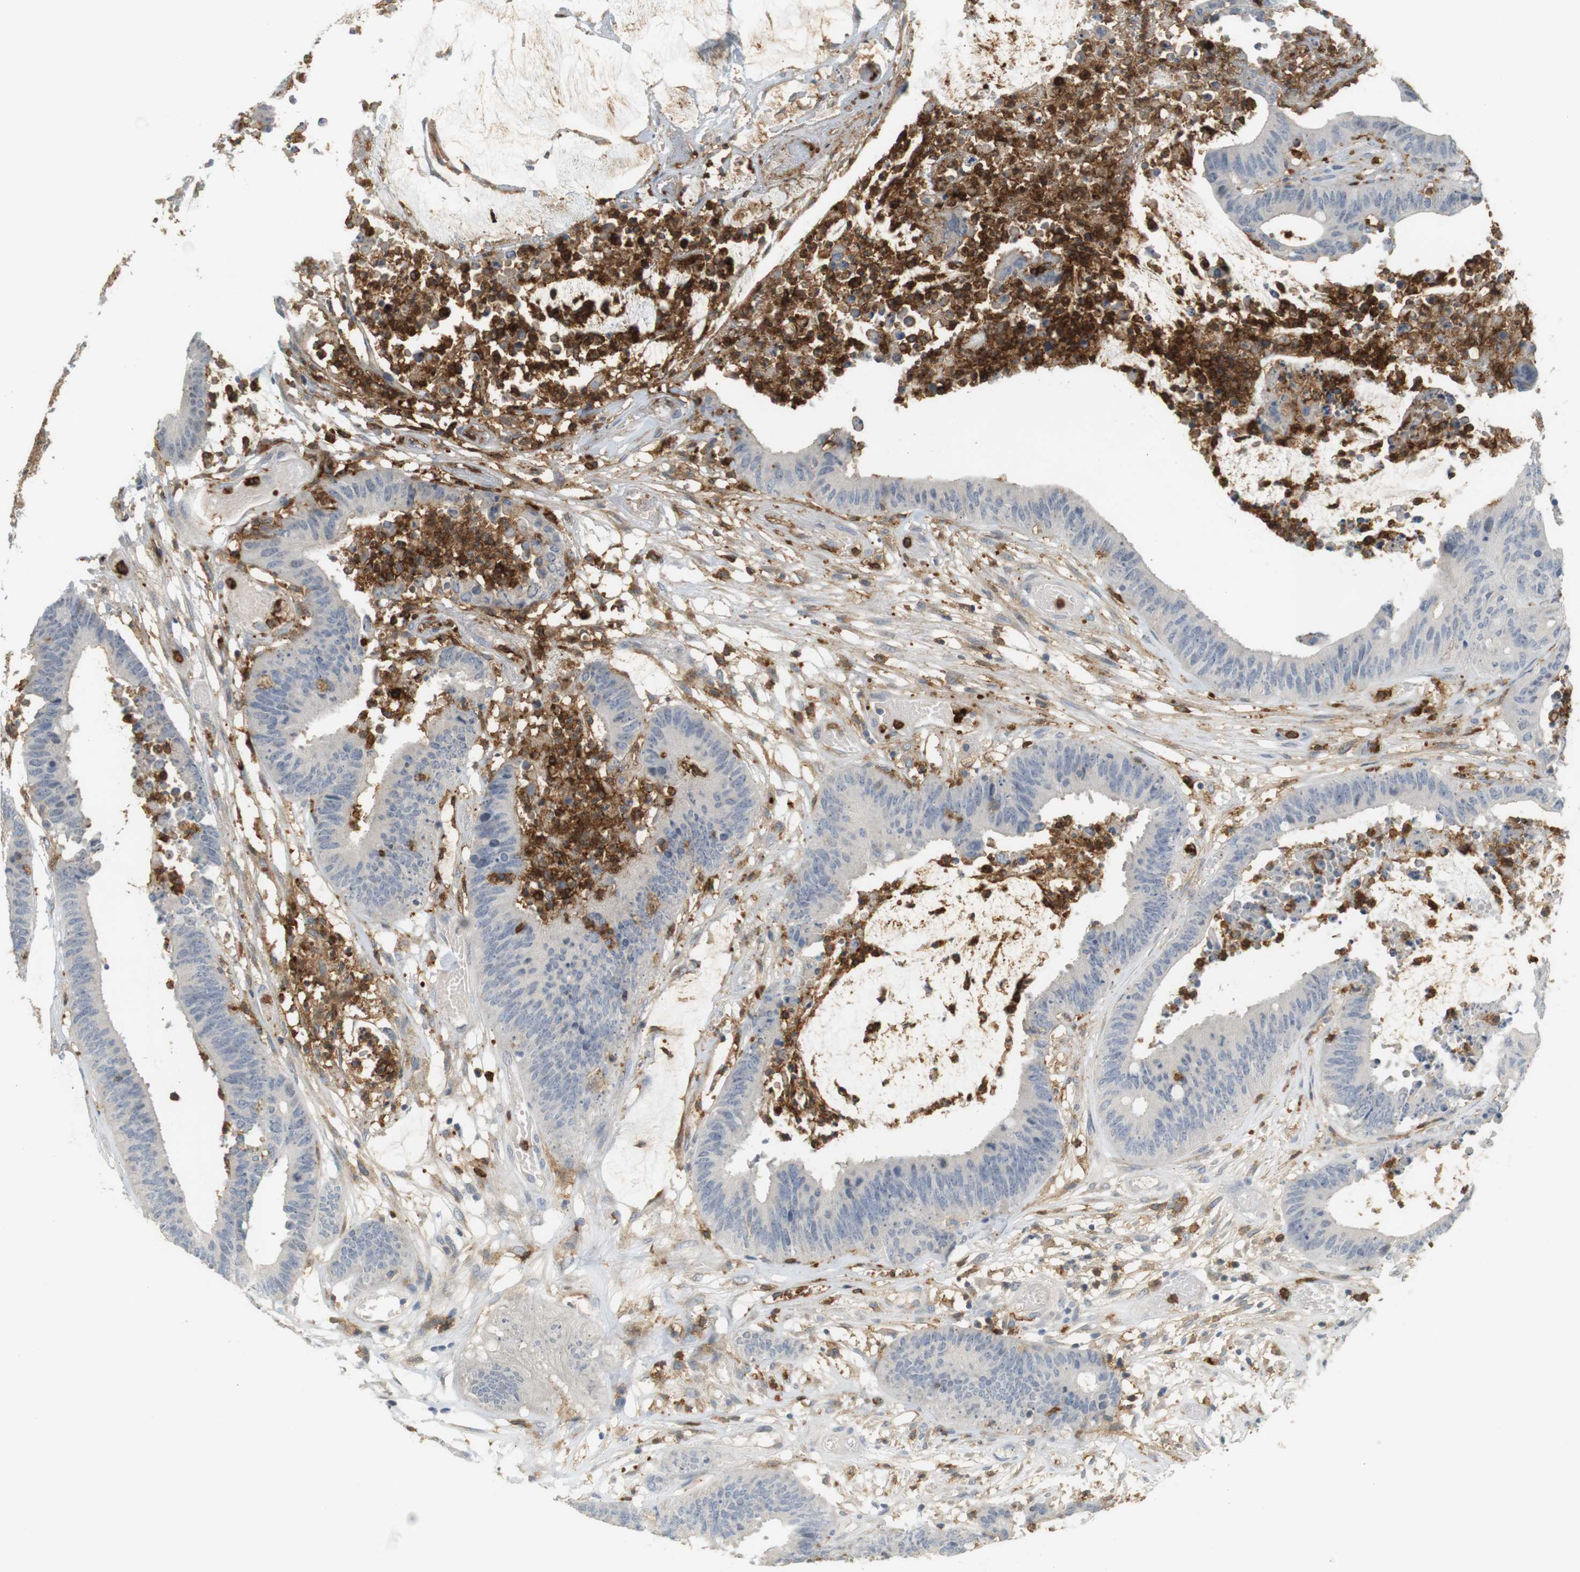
{"staining": {"intensity": "negative", "quantity": "none", "location": "none"}, "tissue": "colorectal cancer", "cell_type": "Tumor cells", "image_type": "cancer", "snomed": [{"axis": "morphology", "description": "Adenocarcinoma, NOS"}, {"axis": "topography", "description": "Rectum"}], "caption": "Image shows no significant protein positivity in tumor cells of colorectal cancer (adenocarcinoma). The staining is performed using DAB brown chromogen with nuclei counter-stained in using hematoxylin.", "gene": "SIRPA", "patient": {"sex": "female", "age": 66}}